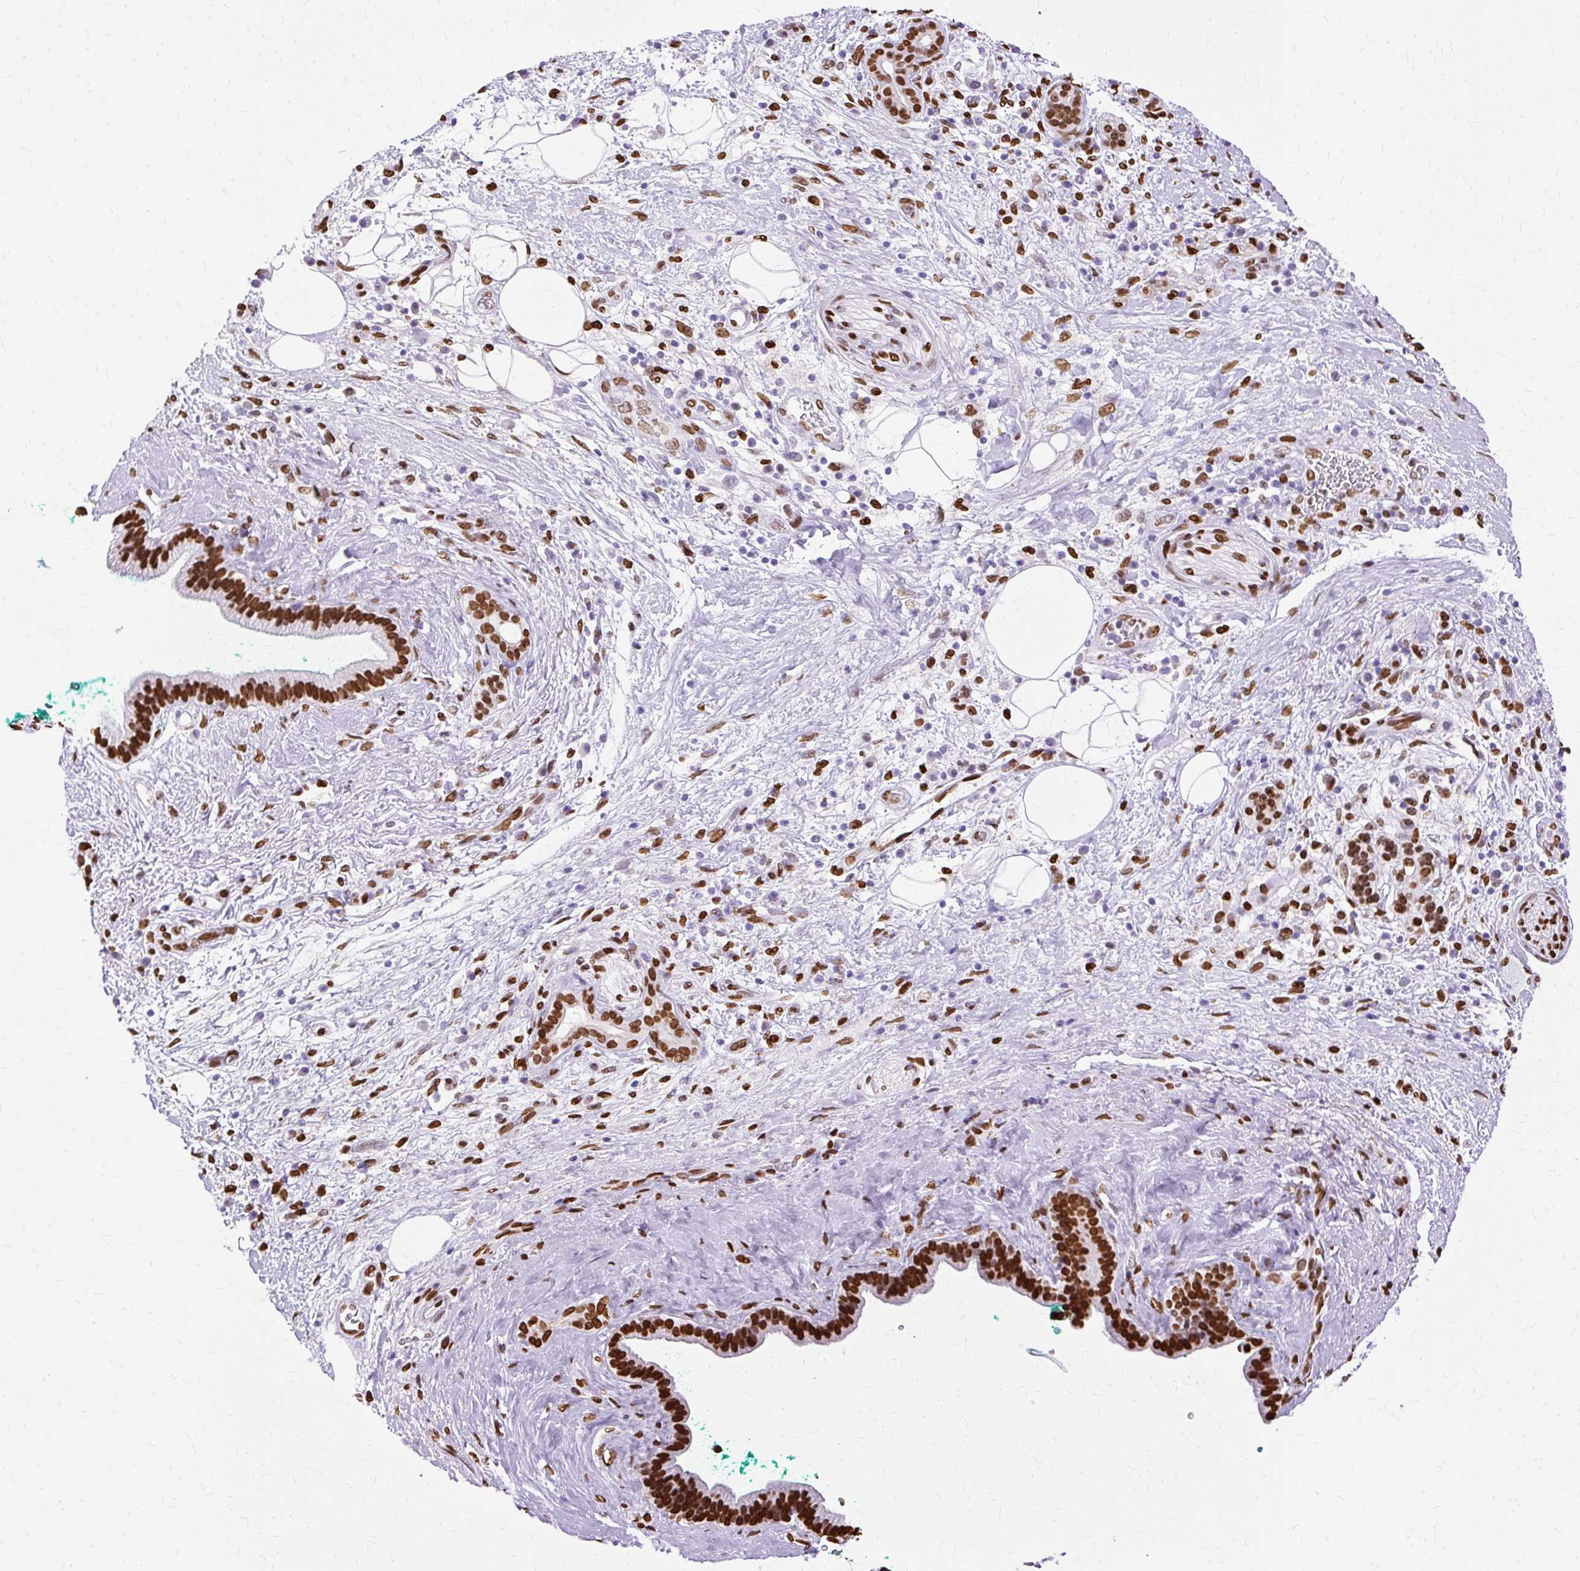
{"staining": {"intensity": "strong", "quantity": ">75%", "location": "nuclear"}, "tissue": "pancreatic cancer", "cell_type": "Tumor cells", "image_type": "cancer", "snomed": [{"axis": "morphology", "description": "Adenocarcinoma, NOS"}, {"axis": "topography", "description": "Pancreas"}], "caption": "A photomicrograph of human pancreatic adenocarcinoma stained for a protein demonstrates strong nuclear brown staining in tumor cells.", "gene": "TMEM184C", "patient": {"sex": "male", "age": 78}}